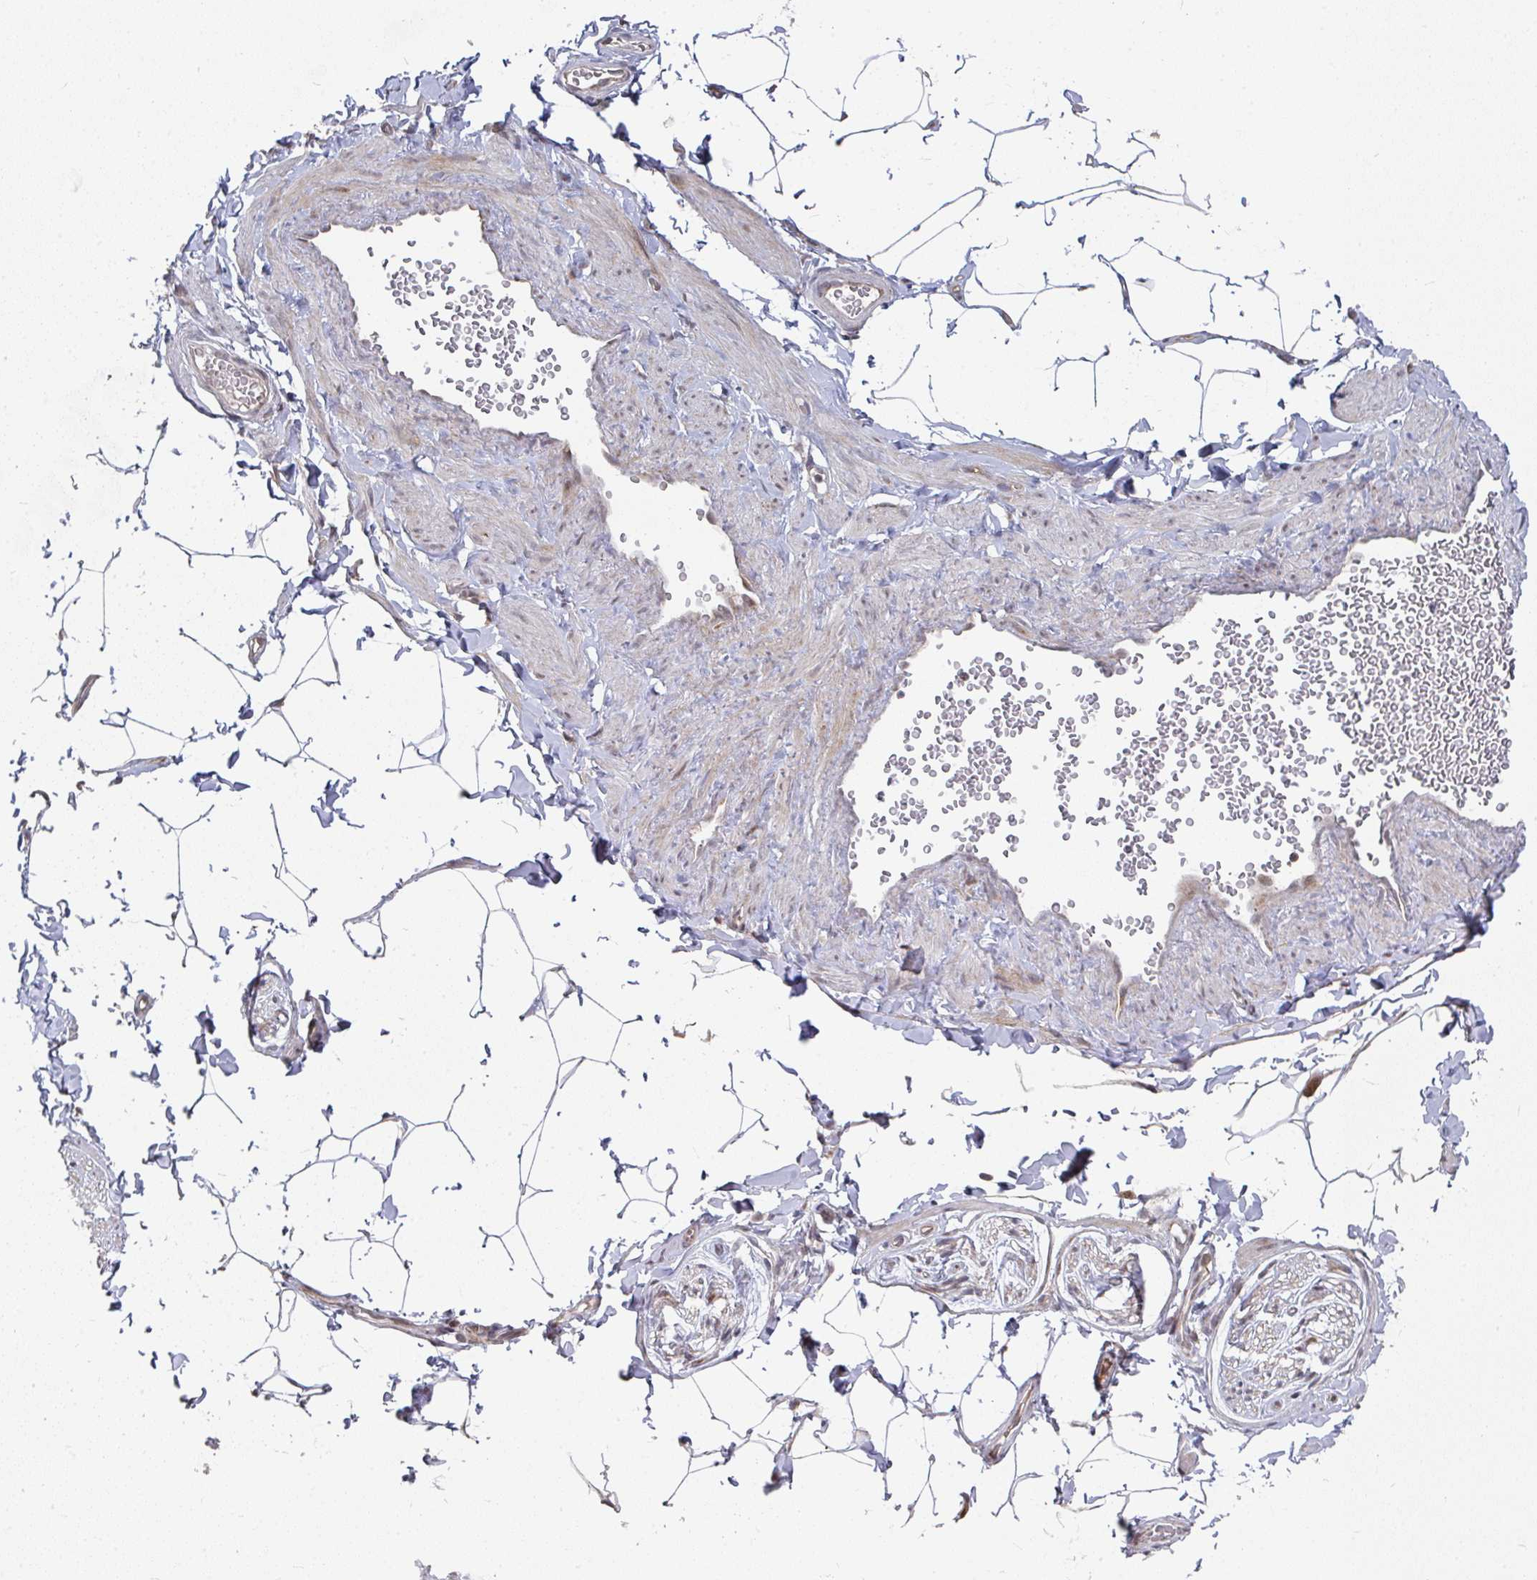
{"staining": {"intensity": "negative", "quantity": "none", "location": "none"}, "tissue": "adipose tissue", "cell_type": "Adipocytes", "image_type": "normal", "snomed": [{"axis": "morphology", "description": "Normal tissue, NOS"}, {"axis": "topography", "description": "Soft tissue"}, {"axis": "topography", "description": "Adipose tissue"}, {"axis": "topography", "description": "Vascular tissue"}, {"axis": "topography", "description": "Peripheral nerve tissue"}], "caption": "Histopathology image shows no protein staining in adipocytes of unremarkable adipose tissue.", "gene": "RBBP5", "patient": {"sex": "male", "age": 29}}